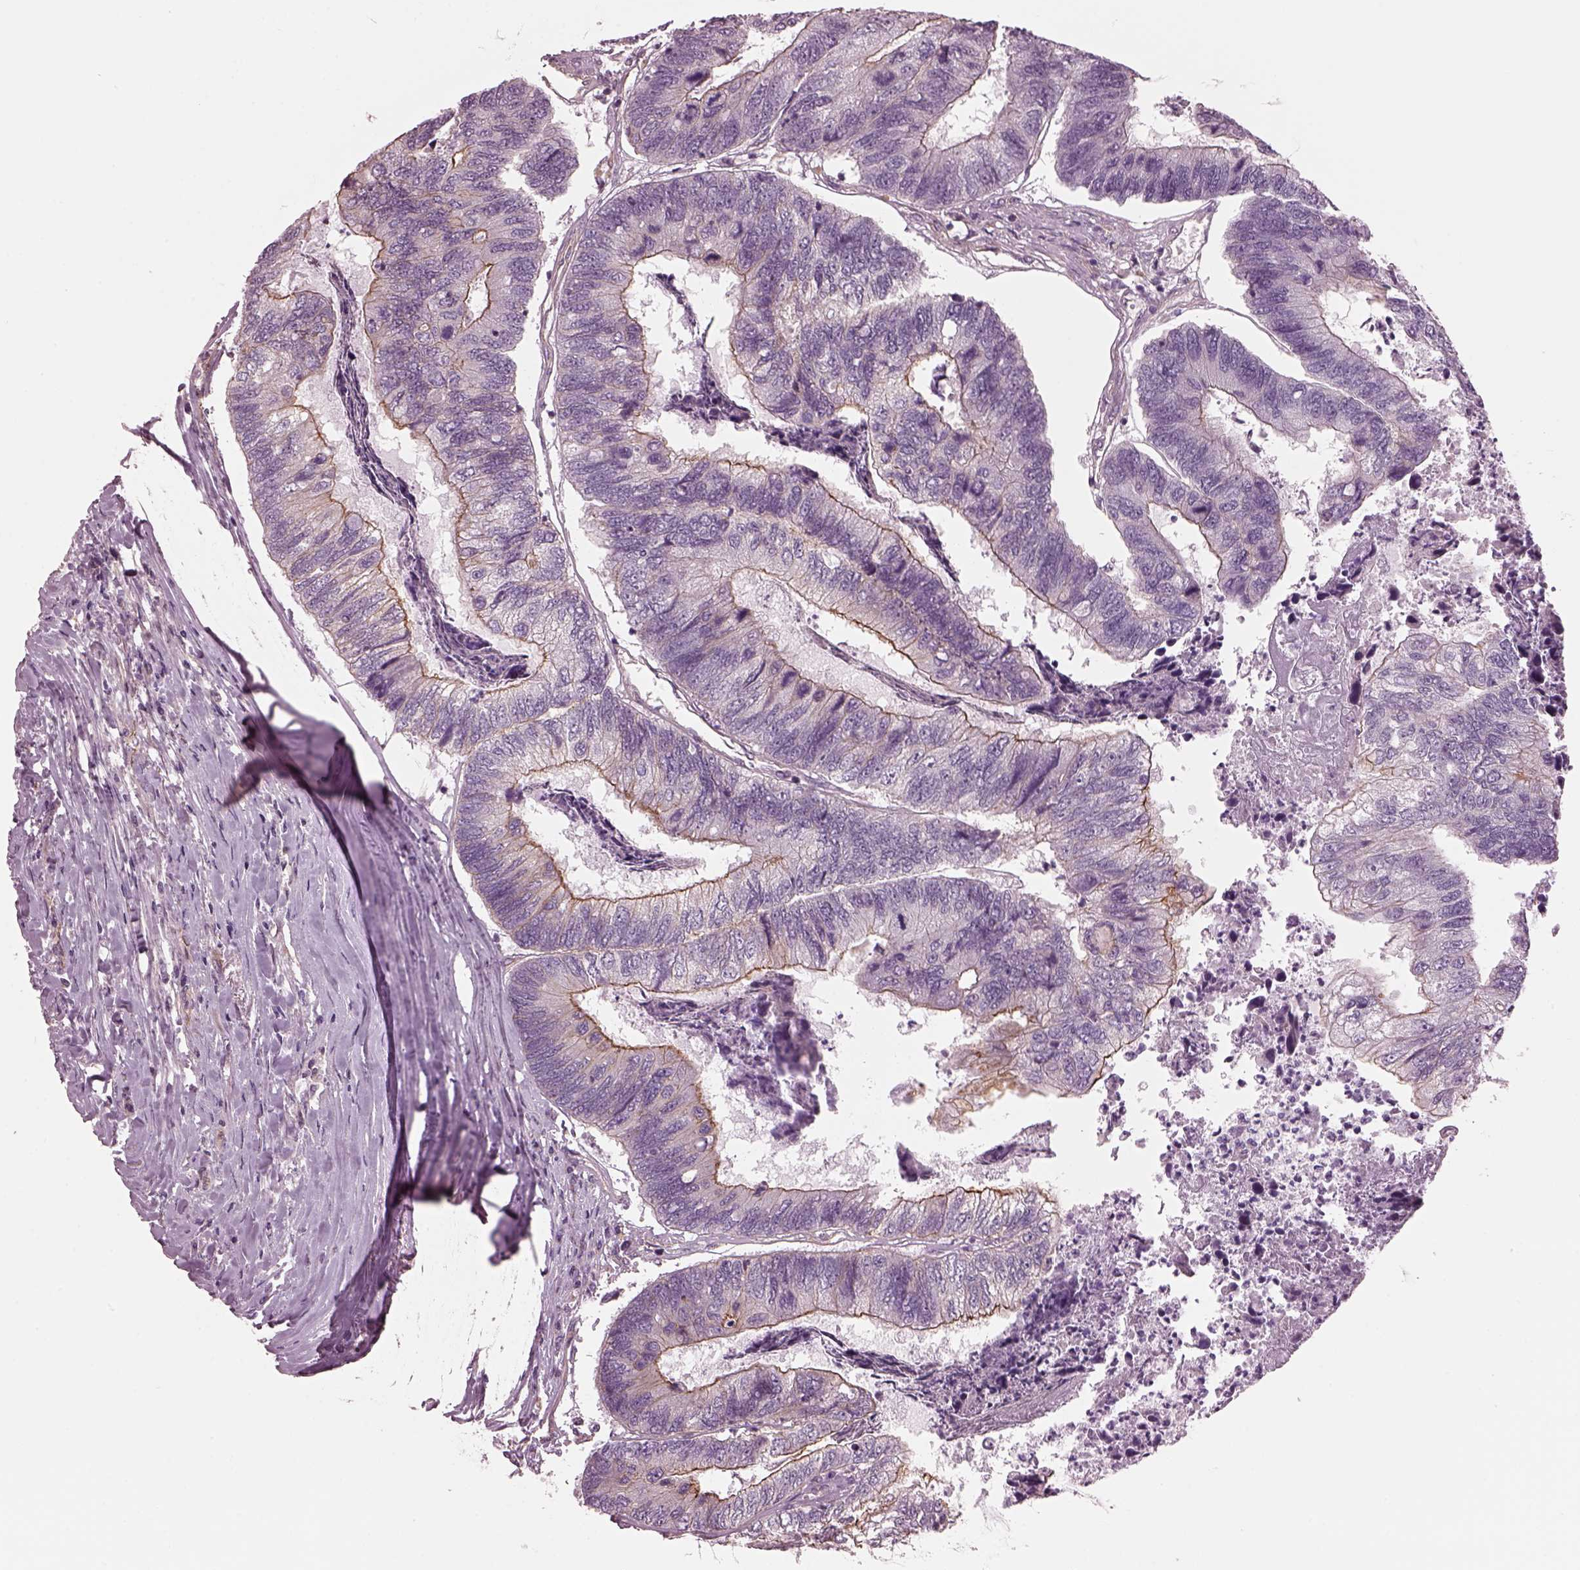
{"staining": {"intensity": "moderate", "quantity": "25%-75%", "location": "cytoplasmic/membranous"}, "tissue": "colorectal cancer", "cell_type": "Tumor cells", "image_type": "cancer", "snomed": [{"axis": "morphology", "description": "Adenocarcinoma, NOS"}, {"axis": "topography", "description": "Colon"}], "caption": "Tumor cells exhibit medium levels of moderate cytoplasmic/membranous positivity in approximately 25%-75% of cells in colorectal adenocarcinoma.", "gene": "ODAD1", "patient": {"sex": "female", "age": 67}}